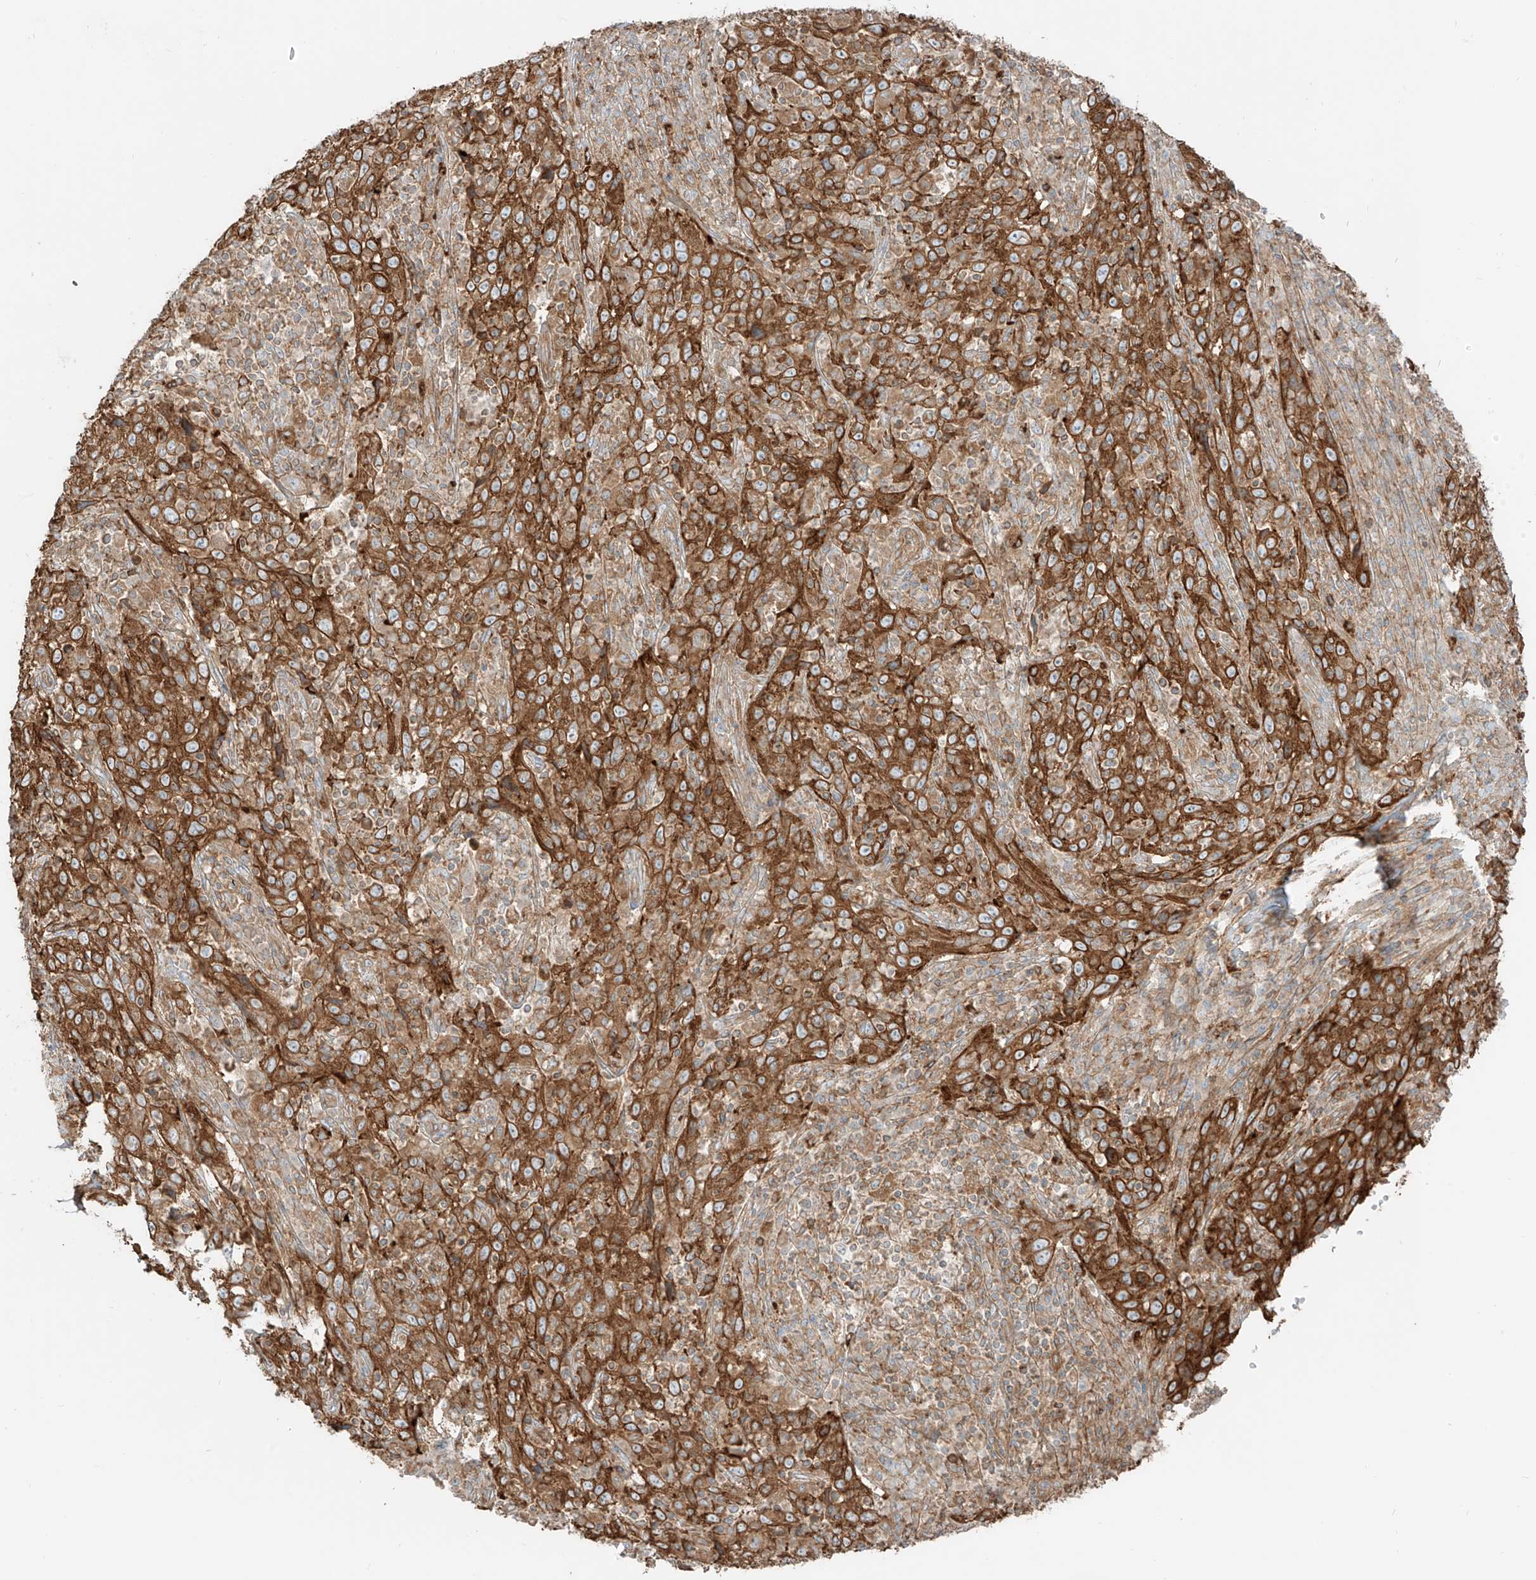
{"staining": {"intensity": "strong", "quantity": ">75%", "location": "cytoplasmic/membranous"}, "tissue": "cervical cancer", "cell_type": "Tumor cells", "image_type": "cancer", "snomed": [{"axis": "morphology", "description": "Squamous cell carcinoma, NOS"}, {"axis": "topography", "description": "Cervix"}], "caption": "Tumor cells exhibit high levels of strong cytoplasmic/membranous staining in about >75% of cells in human cervical squamous cell carcinoma.", "gene": "CCDC115", "patient": {"sex": "female", "age": 46}}